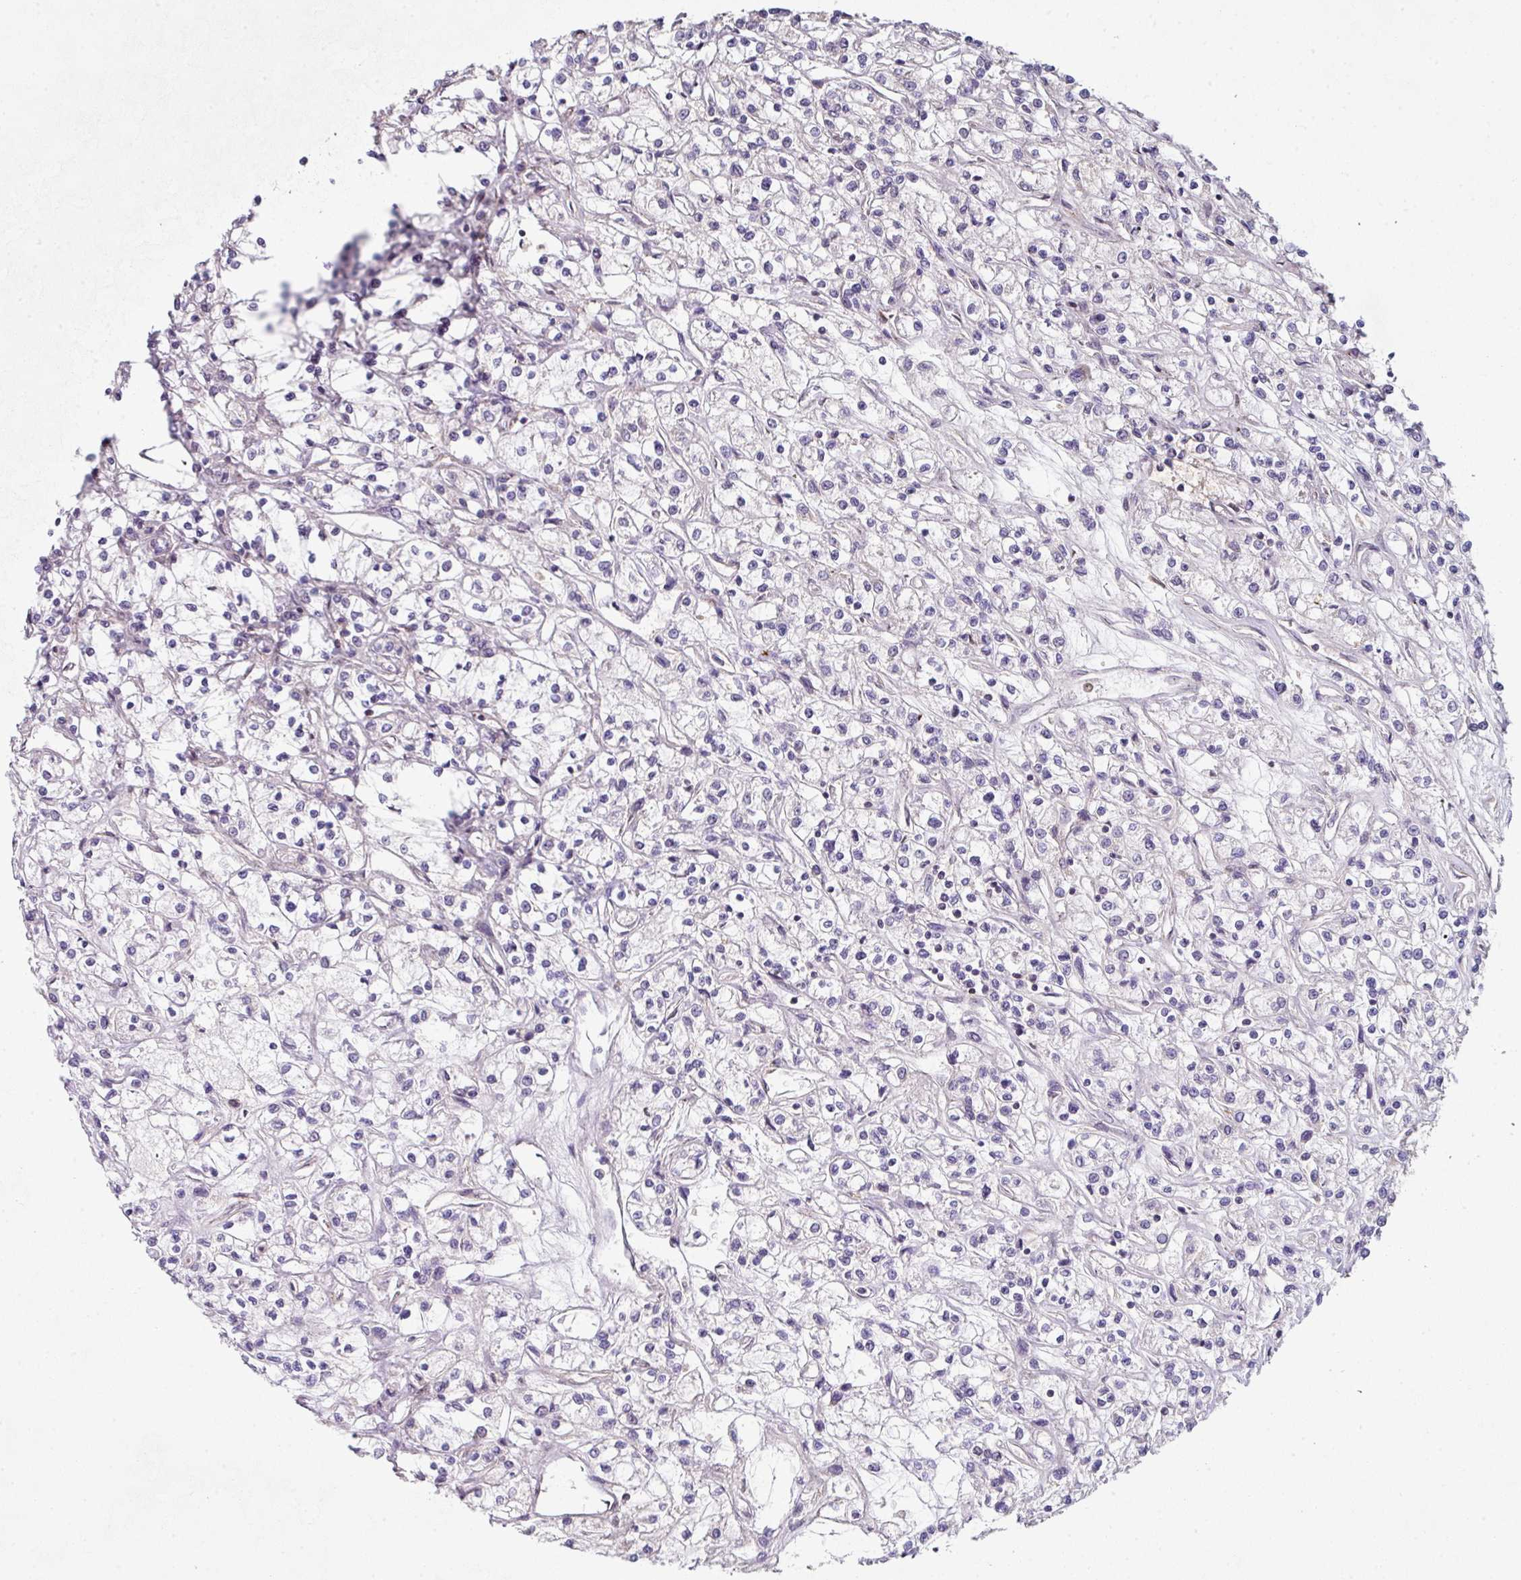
{"staining": {"intensity": "negative", "quantity": "none", "location": "none"}, "tissue": "renal cancer", "cell_type": "Tumor cells", "image_type": "cancer", "snomed": [{"axis": "morphology", "description": "Adenocarcinoma, NOS"}, {"axis": "topography", "description": "Kidney"}], "caption": "DAB immunohistochemical staining of human renal cancer (adenocarcinoma) shows no significant expression in tumor cells. The staining is performed using DAB (3,3'-diaminobenzidine) brown chromogen with nuclei counter-stained in using hematoxylin.", "gene": "CAMLG", "patient": {"sex": "female", "age": 59}}